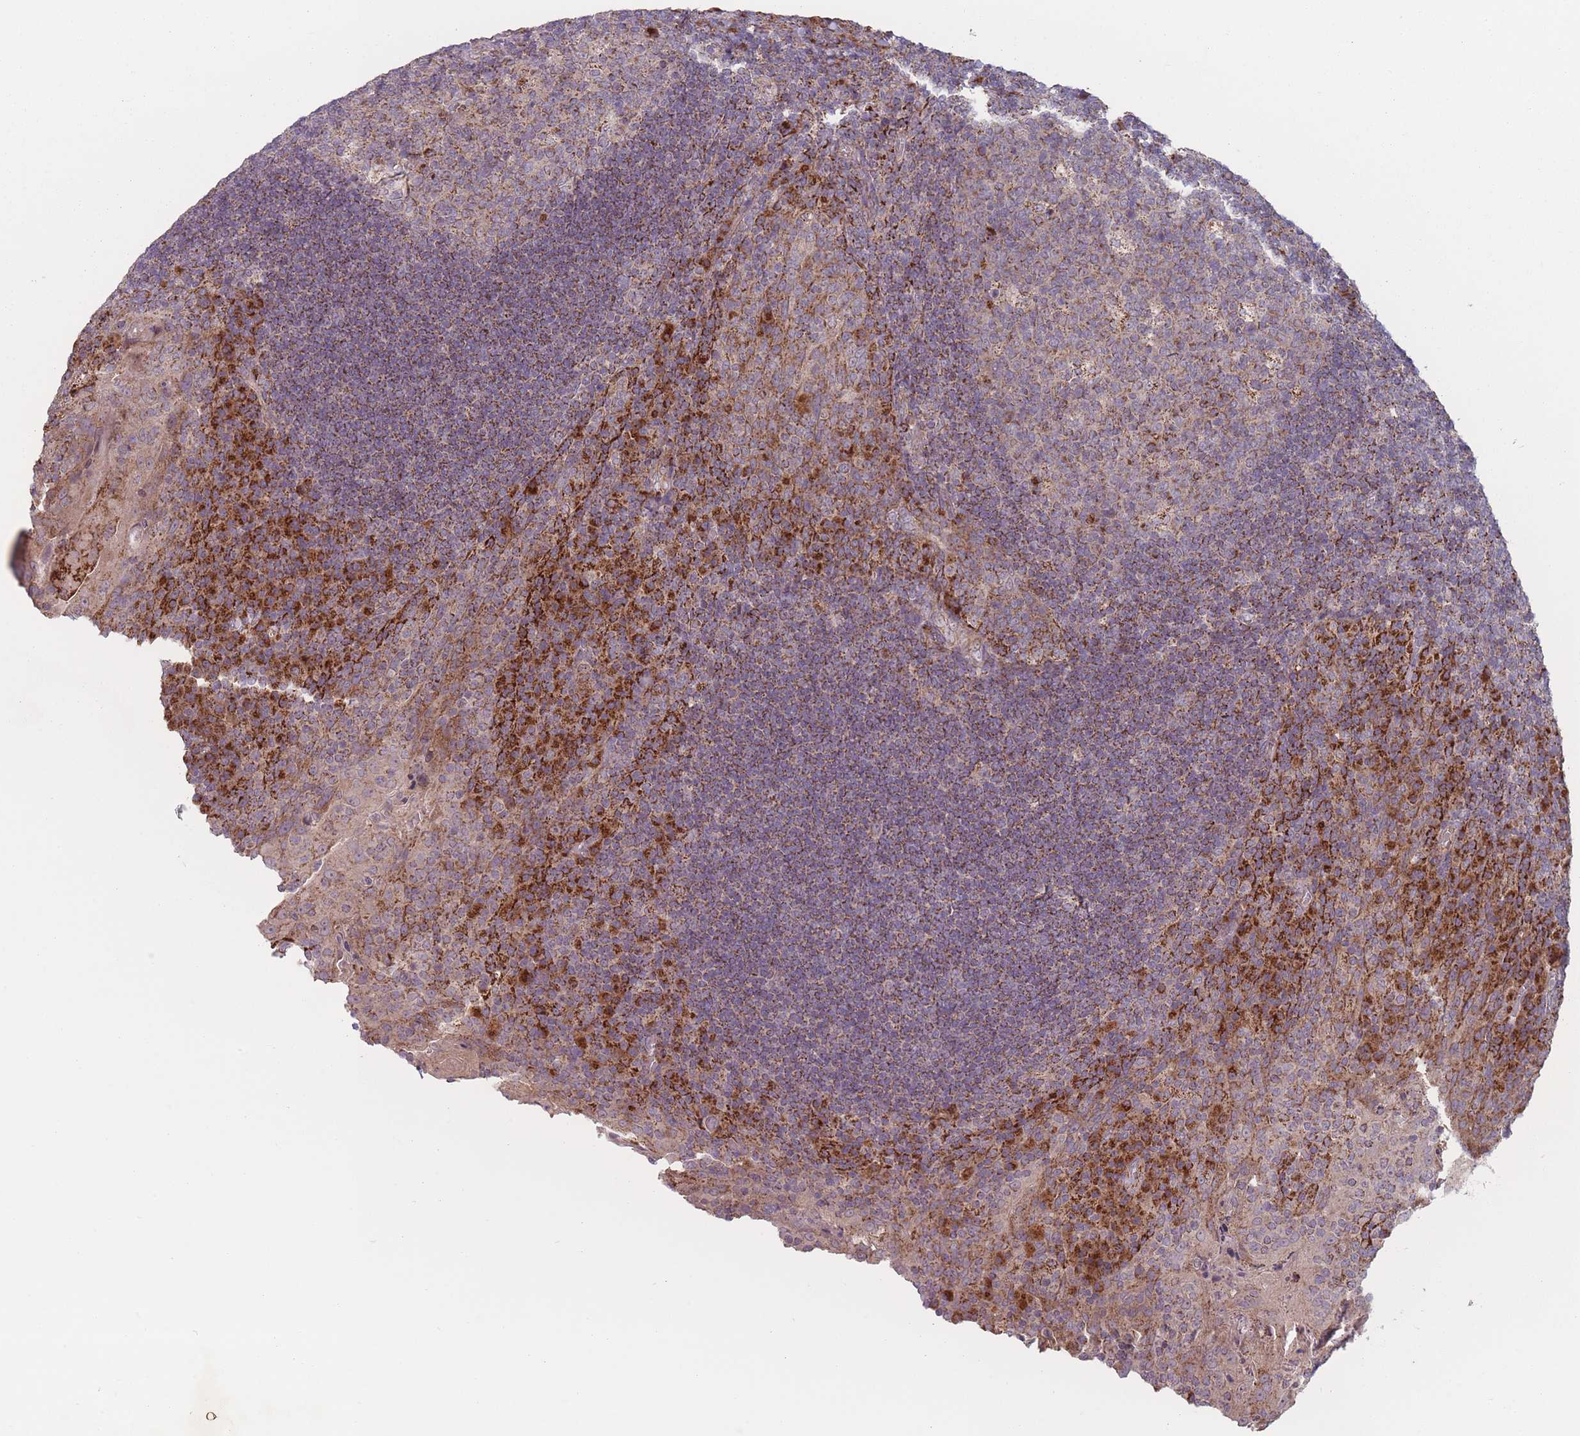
{"staining": {"intensity": "strong", "quantity": "<25%", "location": "cytoplasmic/membranous"}, "tissue": "tonsil", "cell_type": "Germinal center cells", "image_type": "normal", "snomed": [{"axis": "morphology", "description": "Normal tissue, NOS"}, {"axis": "topography", "description": "Tonsil"}], "caption": "Immunohistochemistry (DAB) staining of normal human tonsil exhibits strong cytoplasmic/membranous protein expression in approximately <25% of germinal center cells. (Stains: DAB in brown, nuclei in blue, Microscopy: brightfield microscopy at high magnification).", "gene": "OR10Q1", "patient": {"sex": "male", "age": 17}}